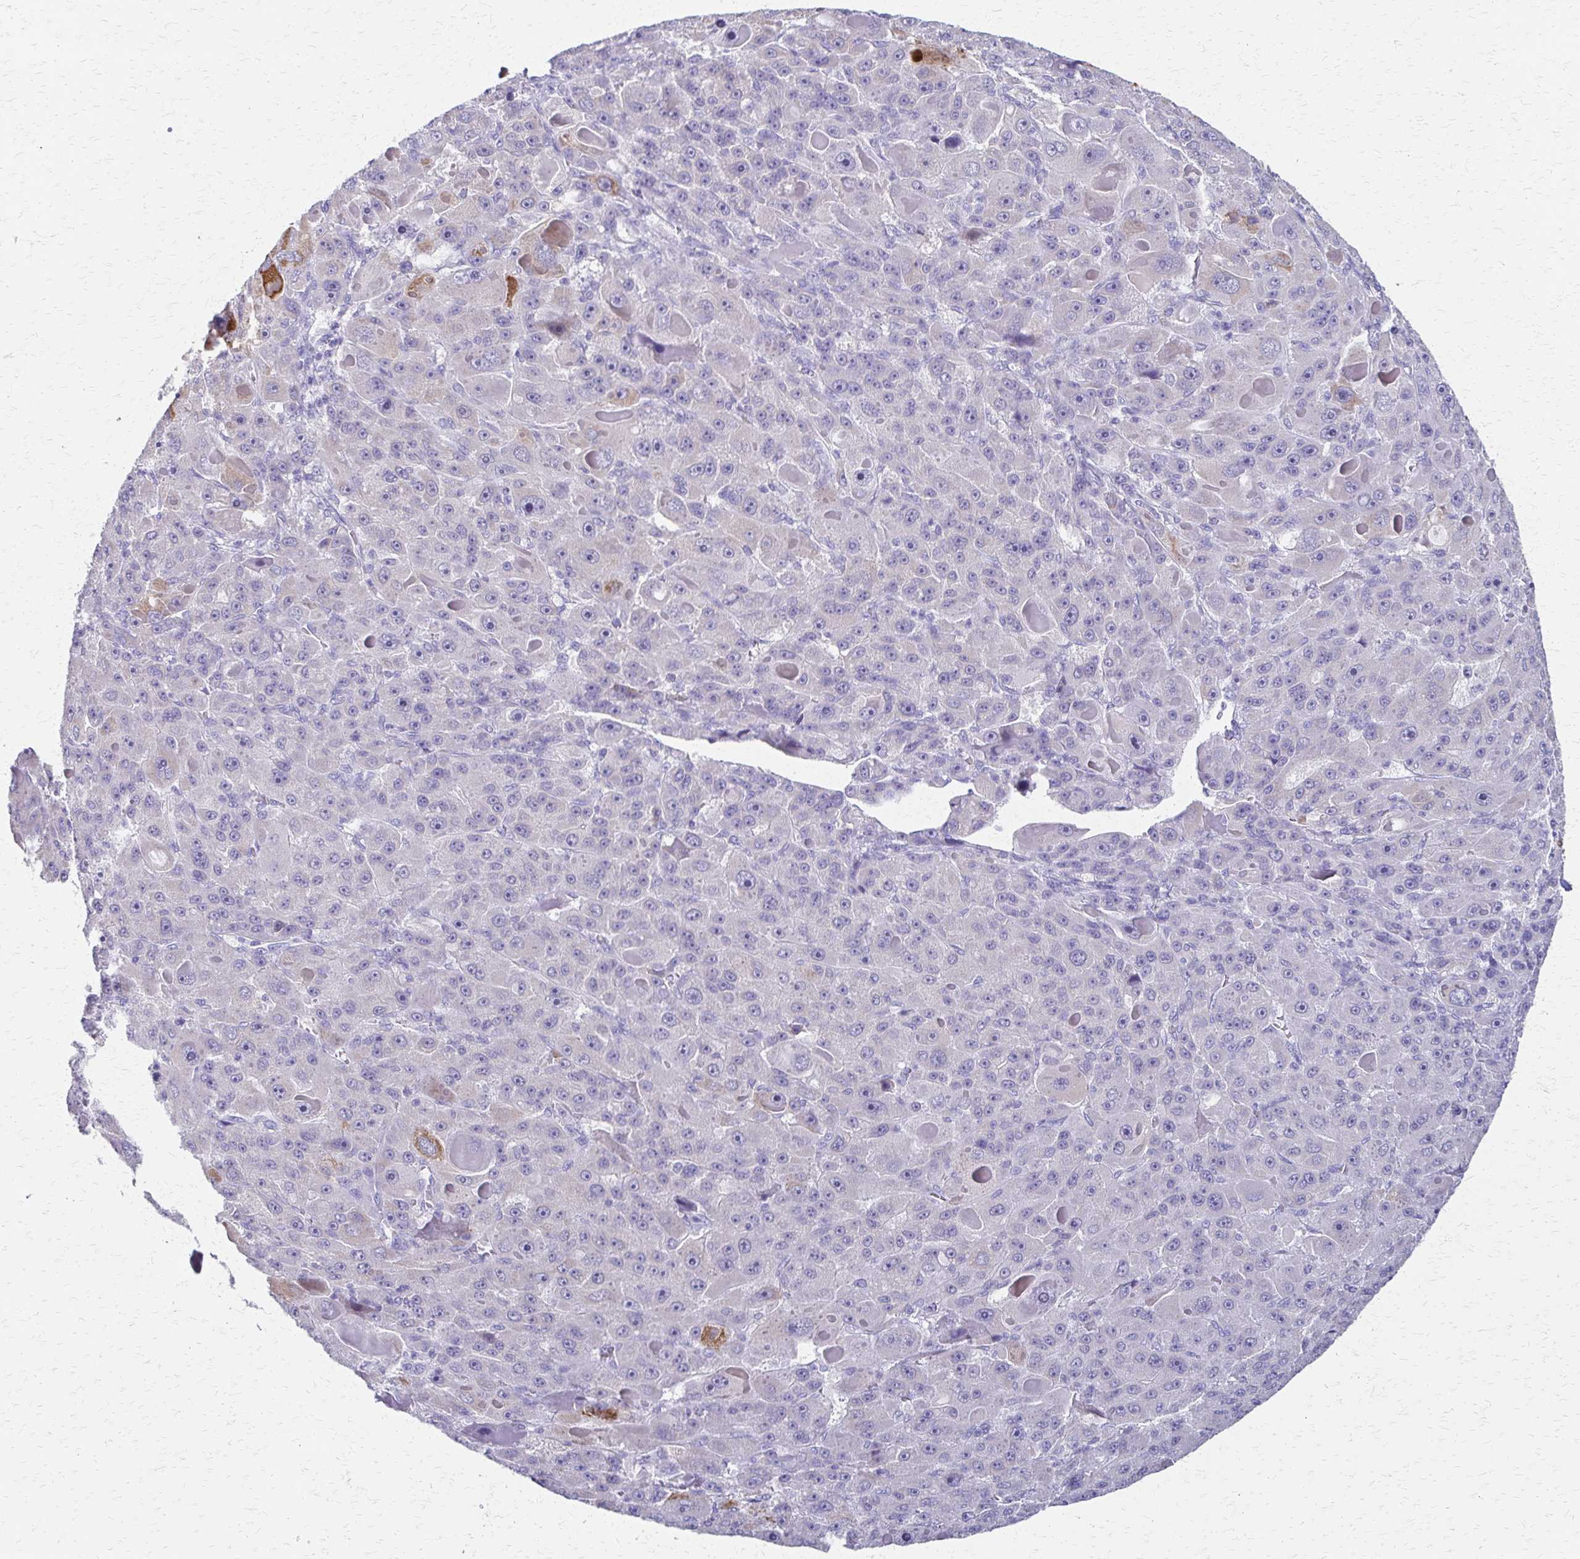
{"staining": {"intensity": "negative", "quantity": "none", "location": "none"}, "tissue": "liver cancer", "cell_type": "Tumor cells", "image_type": "cancer", "snomed": [{"axis": "morphology", "description": "Carcinoma, Hepatocellular, NOS"}, {"axis": "topography", "description": "Liver"}], "caption": "IHC of human liver cancer displays no staining in tumor cells. Brightfield microscopy of immunohistochemistry stained with DAB (3,3'-diaminobenzidine) (brown) and hematoxylin (blue), captured at high magnification.", "gene": "ZSCAN5B", "patient": {"sex": "male", "age": 76}}